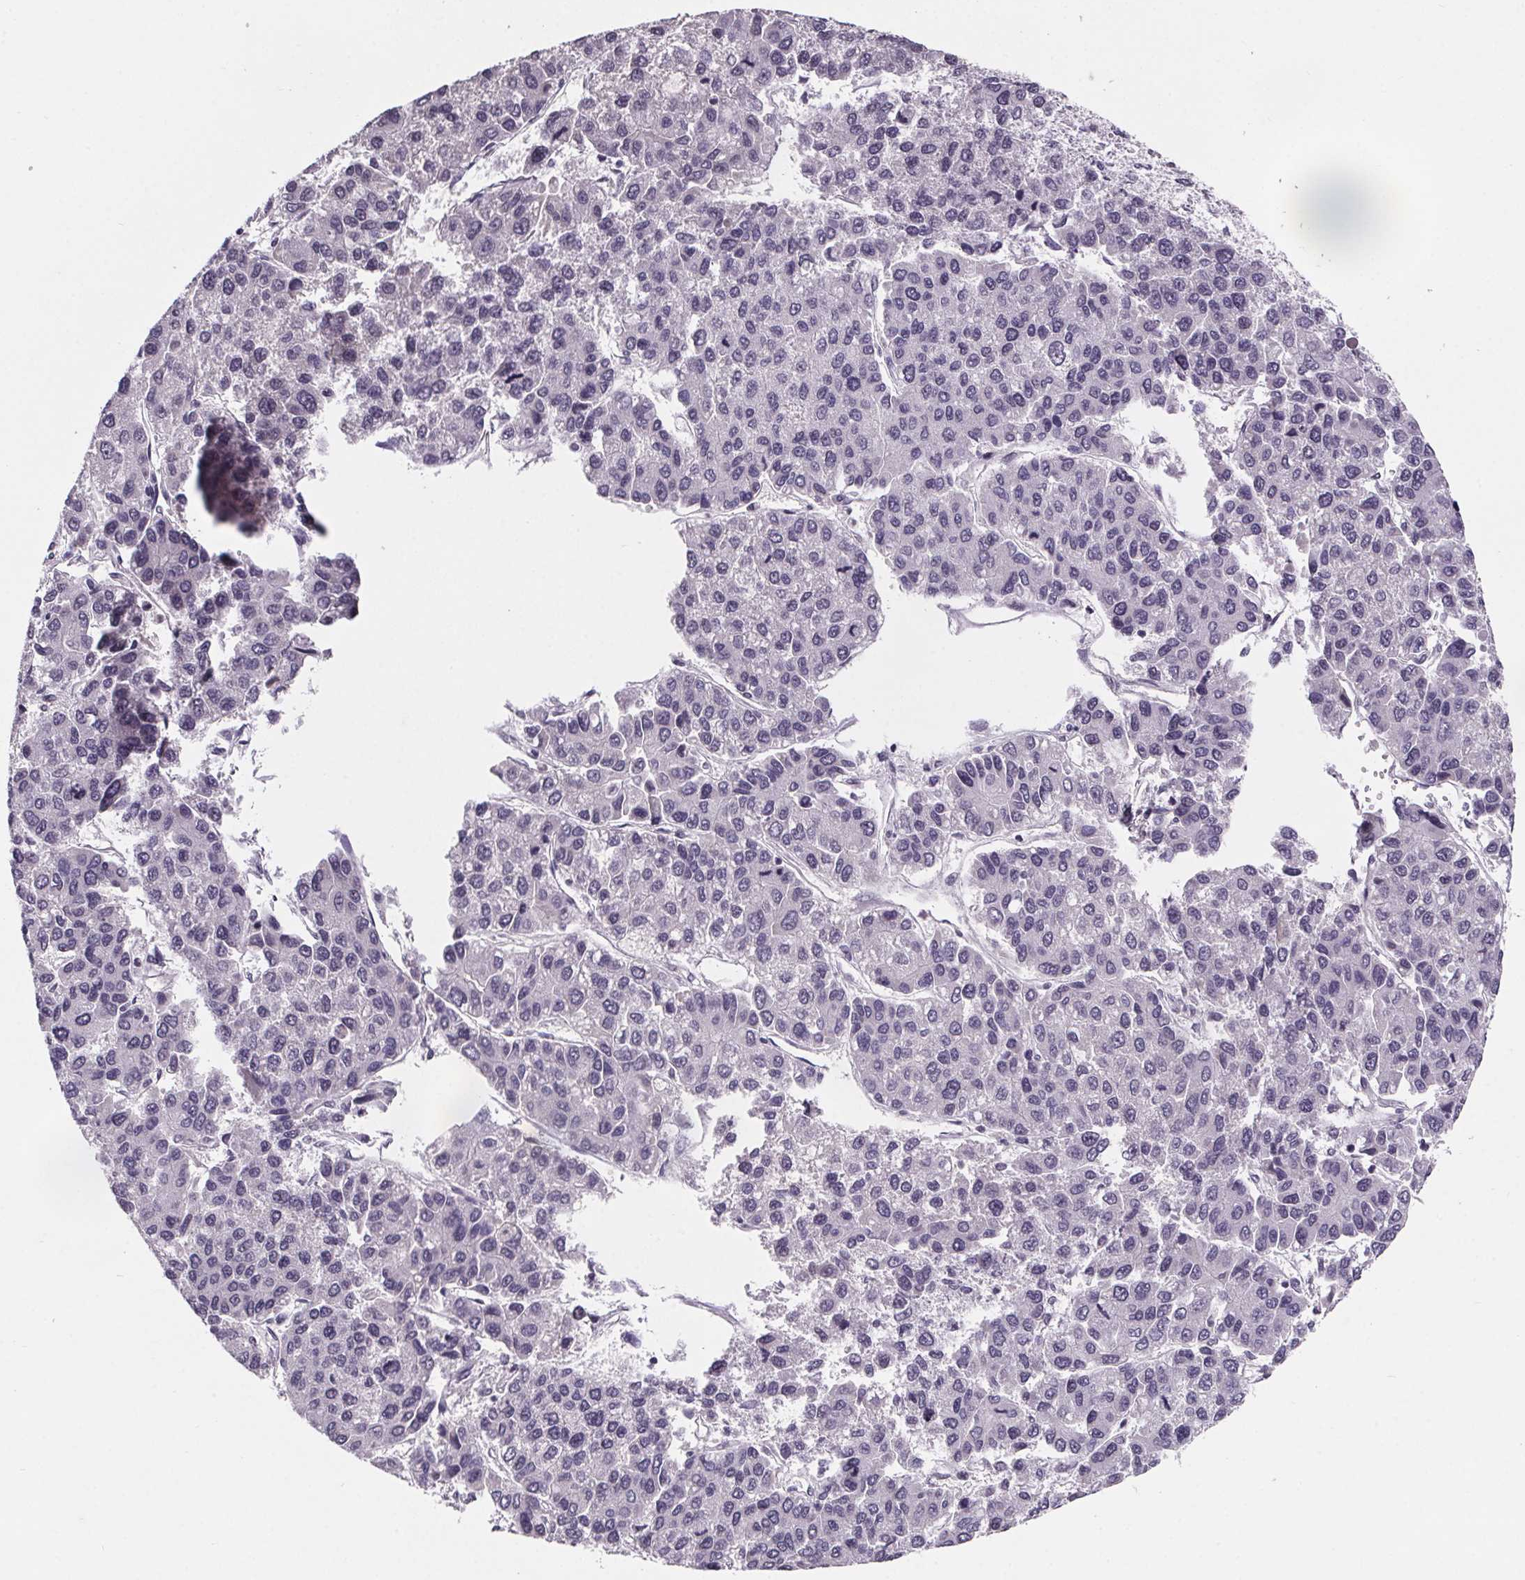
{"staining": {"intensity": "negative", "quantity": "none", "location": "none"}, "tissue": "liver cancer", "cell_type": "Tumor cells", "image_type": "cancer", "snomed": [{"axis": "morphology", "description": "Carcinoma, Hepatocellular, NOS"}, {"axis": "topography", "description": "Liver"}], "caption": "DAB (3,3'-diaminobenzidine) immunohistochemical staining of liver cancer displays no significant staining in tumor cells.", "gene": "NKX6-1", "patient": {"sex": "female", "age": 66}}